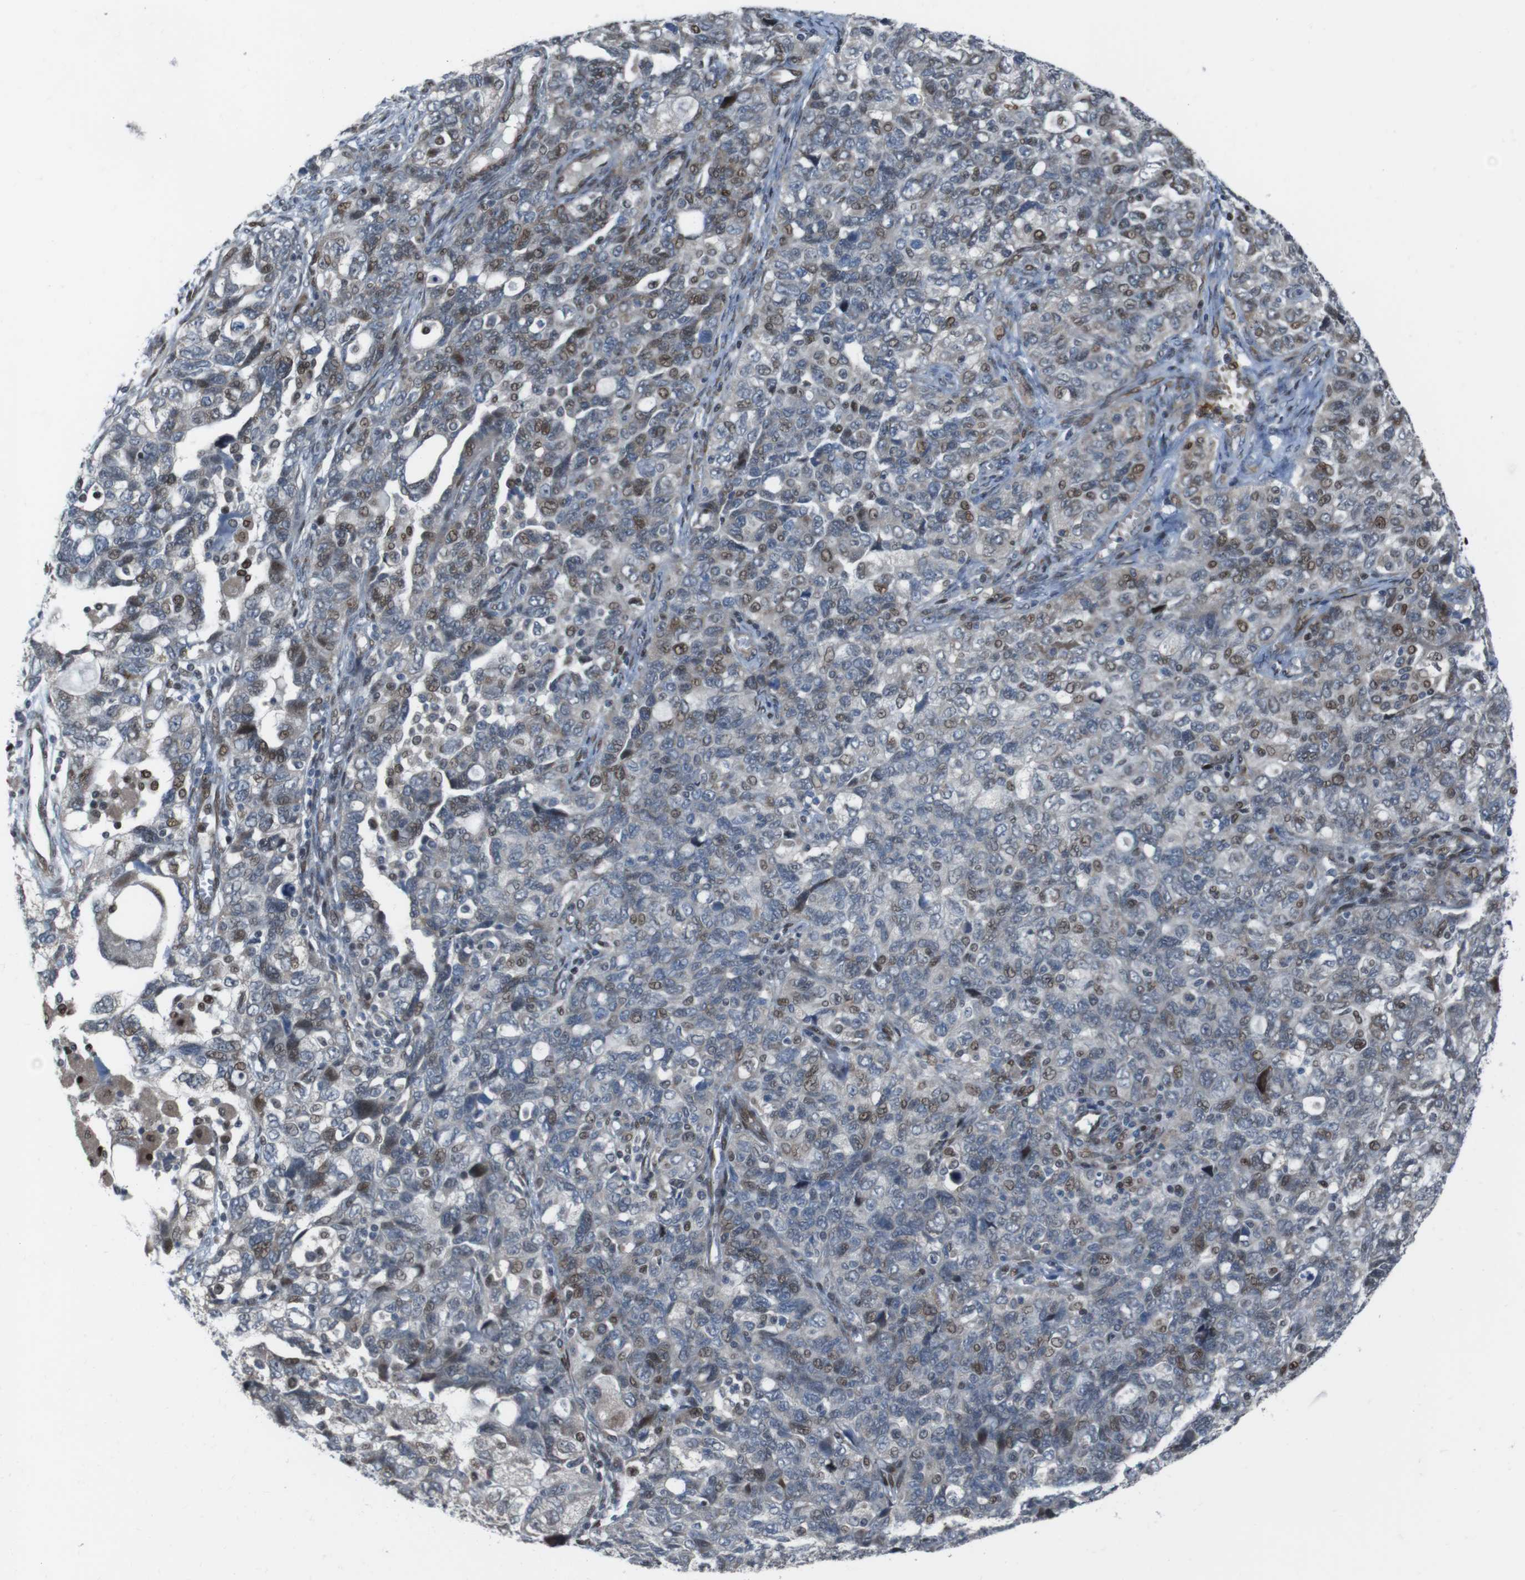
{"staining": {"intensity": "moderate", "quantity": "25%-75%", "location": "nuclear"}, "tissue": "ovarian cancer", "cell_type": "Tumor cells", "image_type": "cancer", "snomed": [{"axis": "morphology", "description": "Carcinoma, NOS"}, {"axis": "morphology", "description": "Cystadenocarcinoma, serous, NOS"}, {"axis": "topography", "description": "Ovary"}], "caption": "This photomicrograph reveals serous cystadenocarcinoma (ovarian) stained with IHC to label a protein in brown. The nuclear of tumor cells show moderate positivity for the protein. Nuclei are counter-stained blue.", "gene": "PBRM1", "patient": {"sex": "female", "age": 69}}